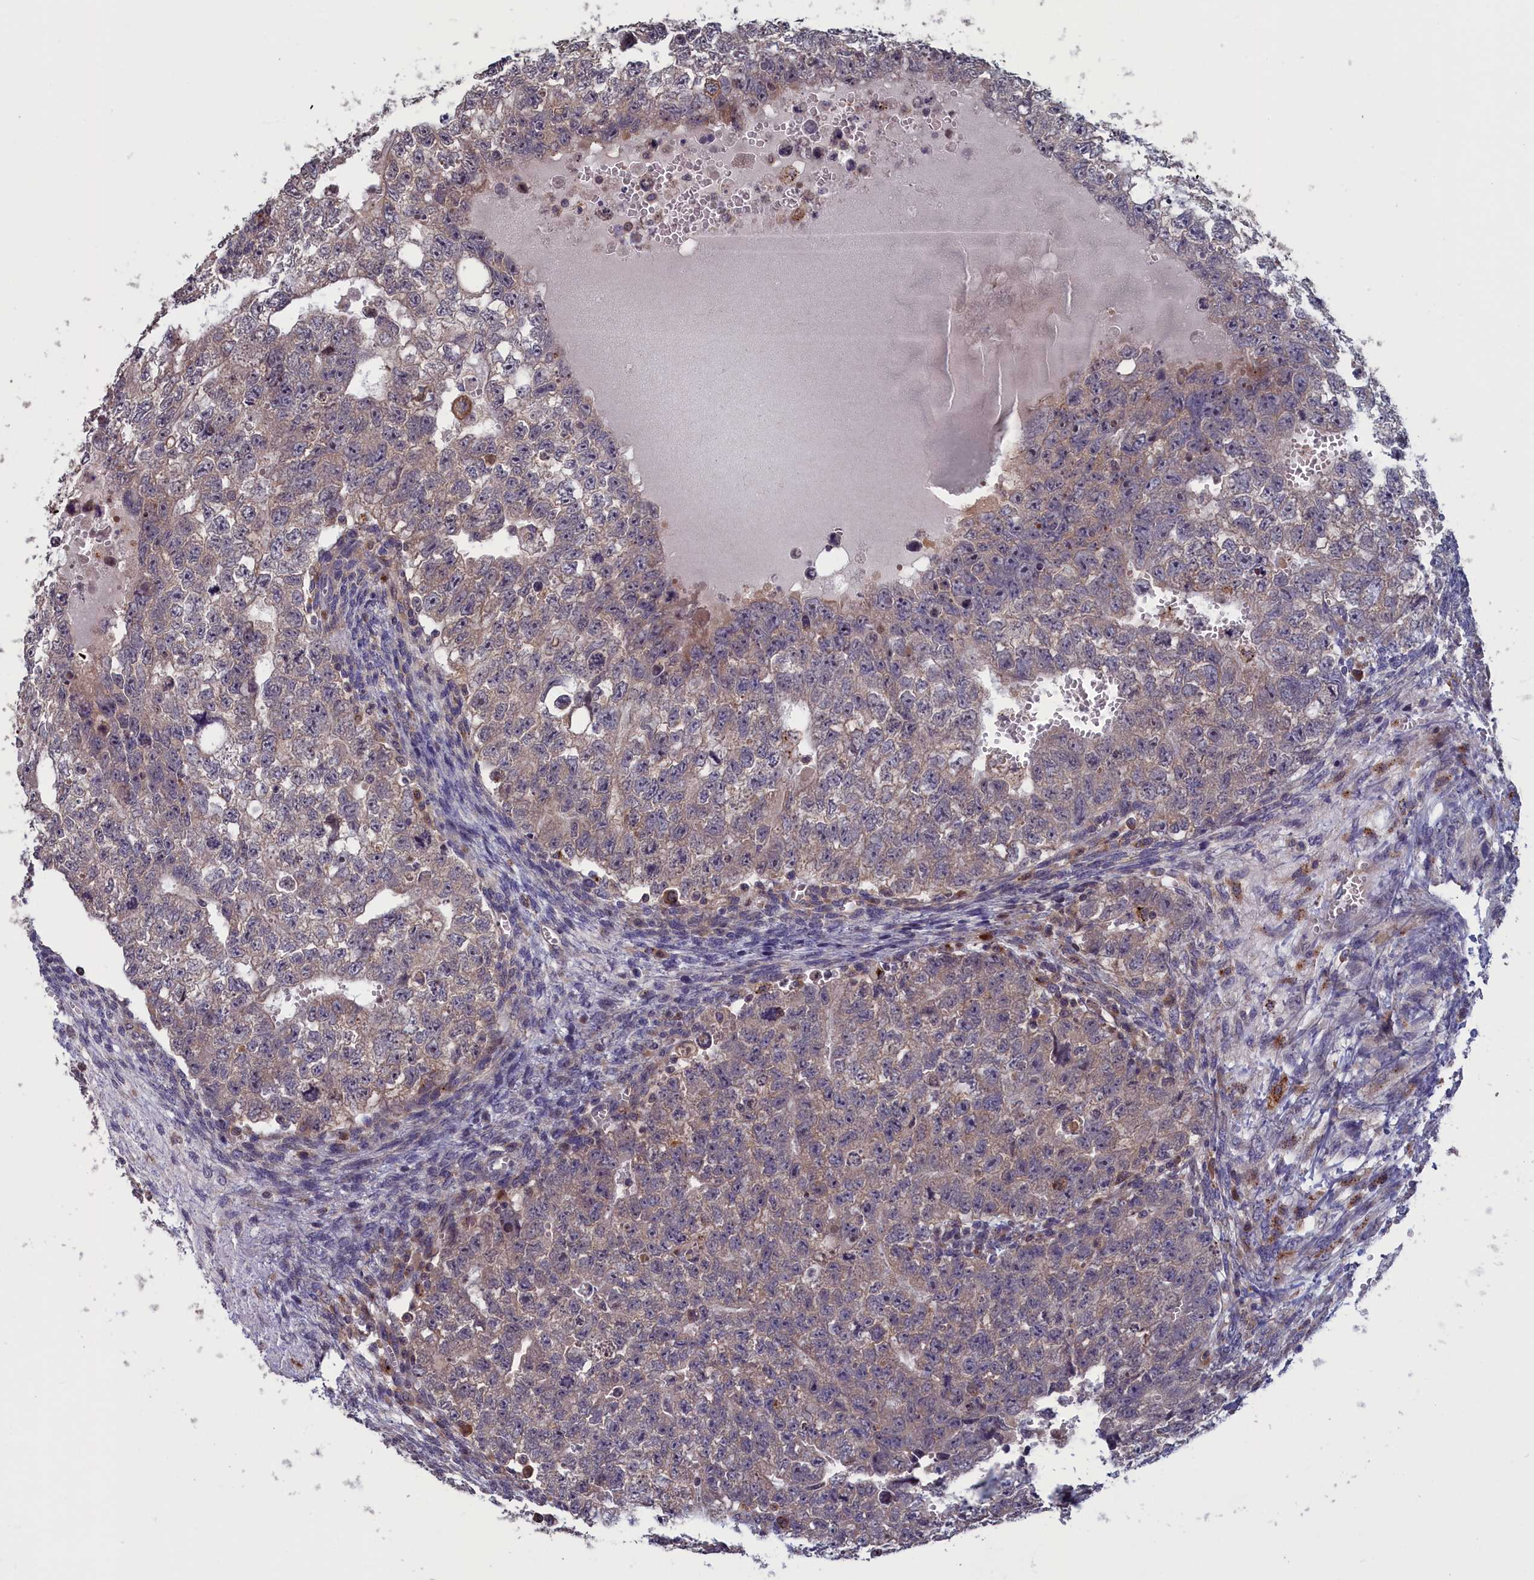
{"staining": {"intensity": "weak", "quantity": ">75%", "location": "cytoplasmic/membranous"}, "tissue": "testis cancer", "cell_type": "Tumor cells", "image_type": "cancer", "snomed": [{"axis": "morphology", "description": "Seminoma, NOS"}, {"axis": "morphology", "description": "Carcinoma, Embryonal, NOS"}, {"axis": "topography", "description": "Testis"}], "caption": "Testis embryonal carcinoma stained for a protein (brown) shows weak cytoplasmic/membranous positive positivity in about >75% of tumor cells.", "gene": "CACTIN", "patient": {"sex": "male", "age": 38}}